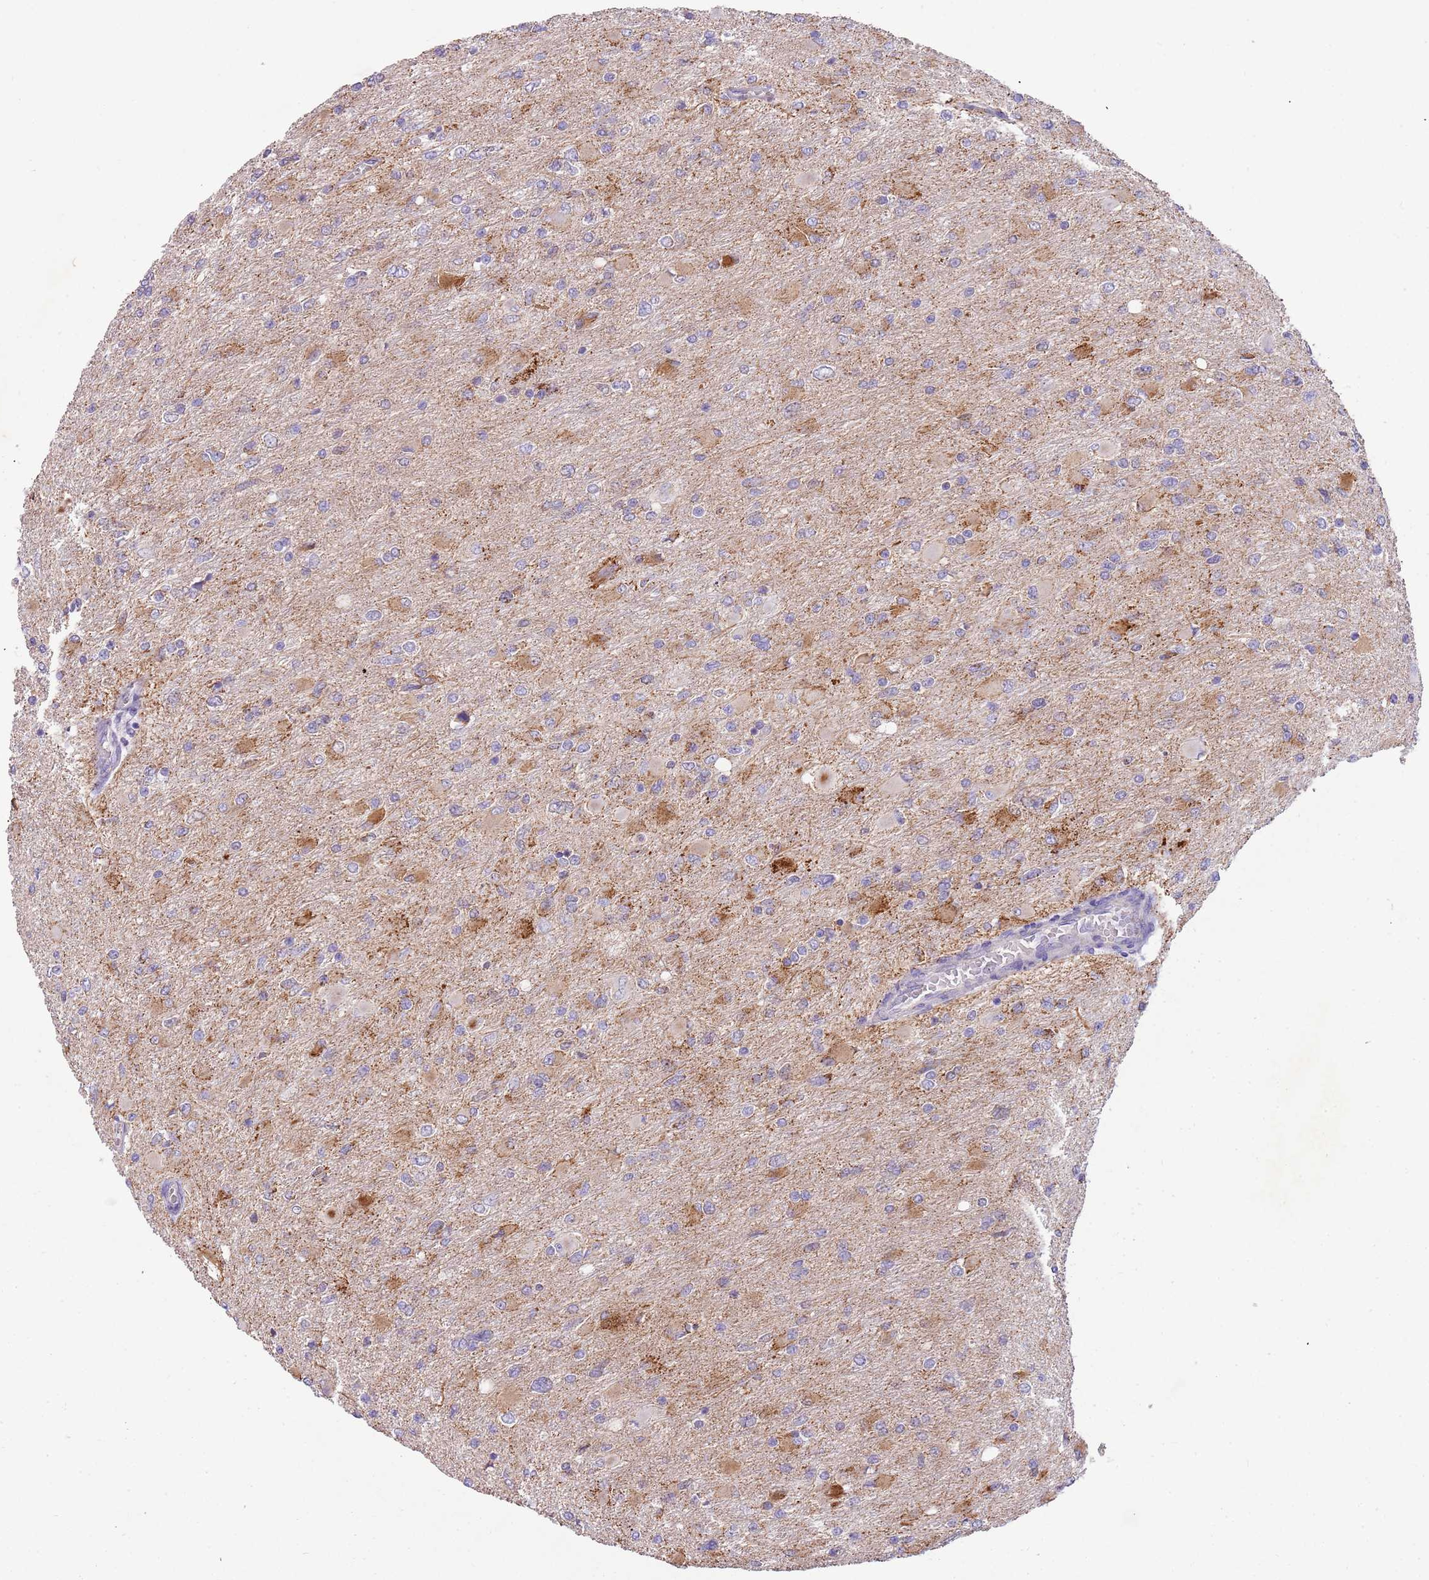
{"staining": {"intensity": "negative", "quantity": "none", "location": "none"}, "tissue": "glioma", "cell_type": "Tumor cells", "image_type": "cancer", "snomed": [{"axis": "morphology", "description": "Glioma, malignant, High grade"}, {"axis": "topography", "description": "Cerebral cortex"}], "caption": "Histopathology image shows no protein expression in tumor cells of glioma tissue.", "gene": "RNF222", "patient": {"sex": "female", "age": 36}}